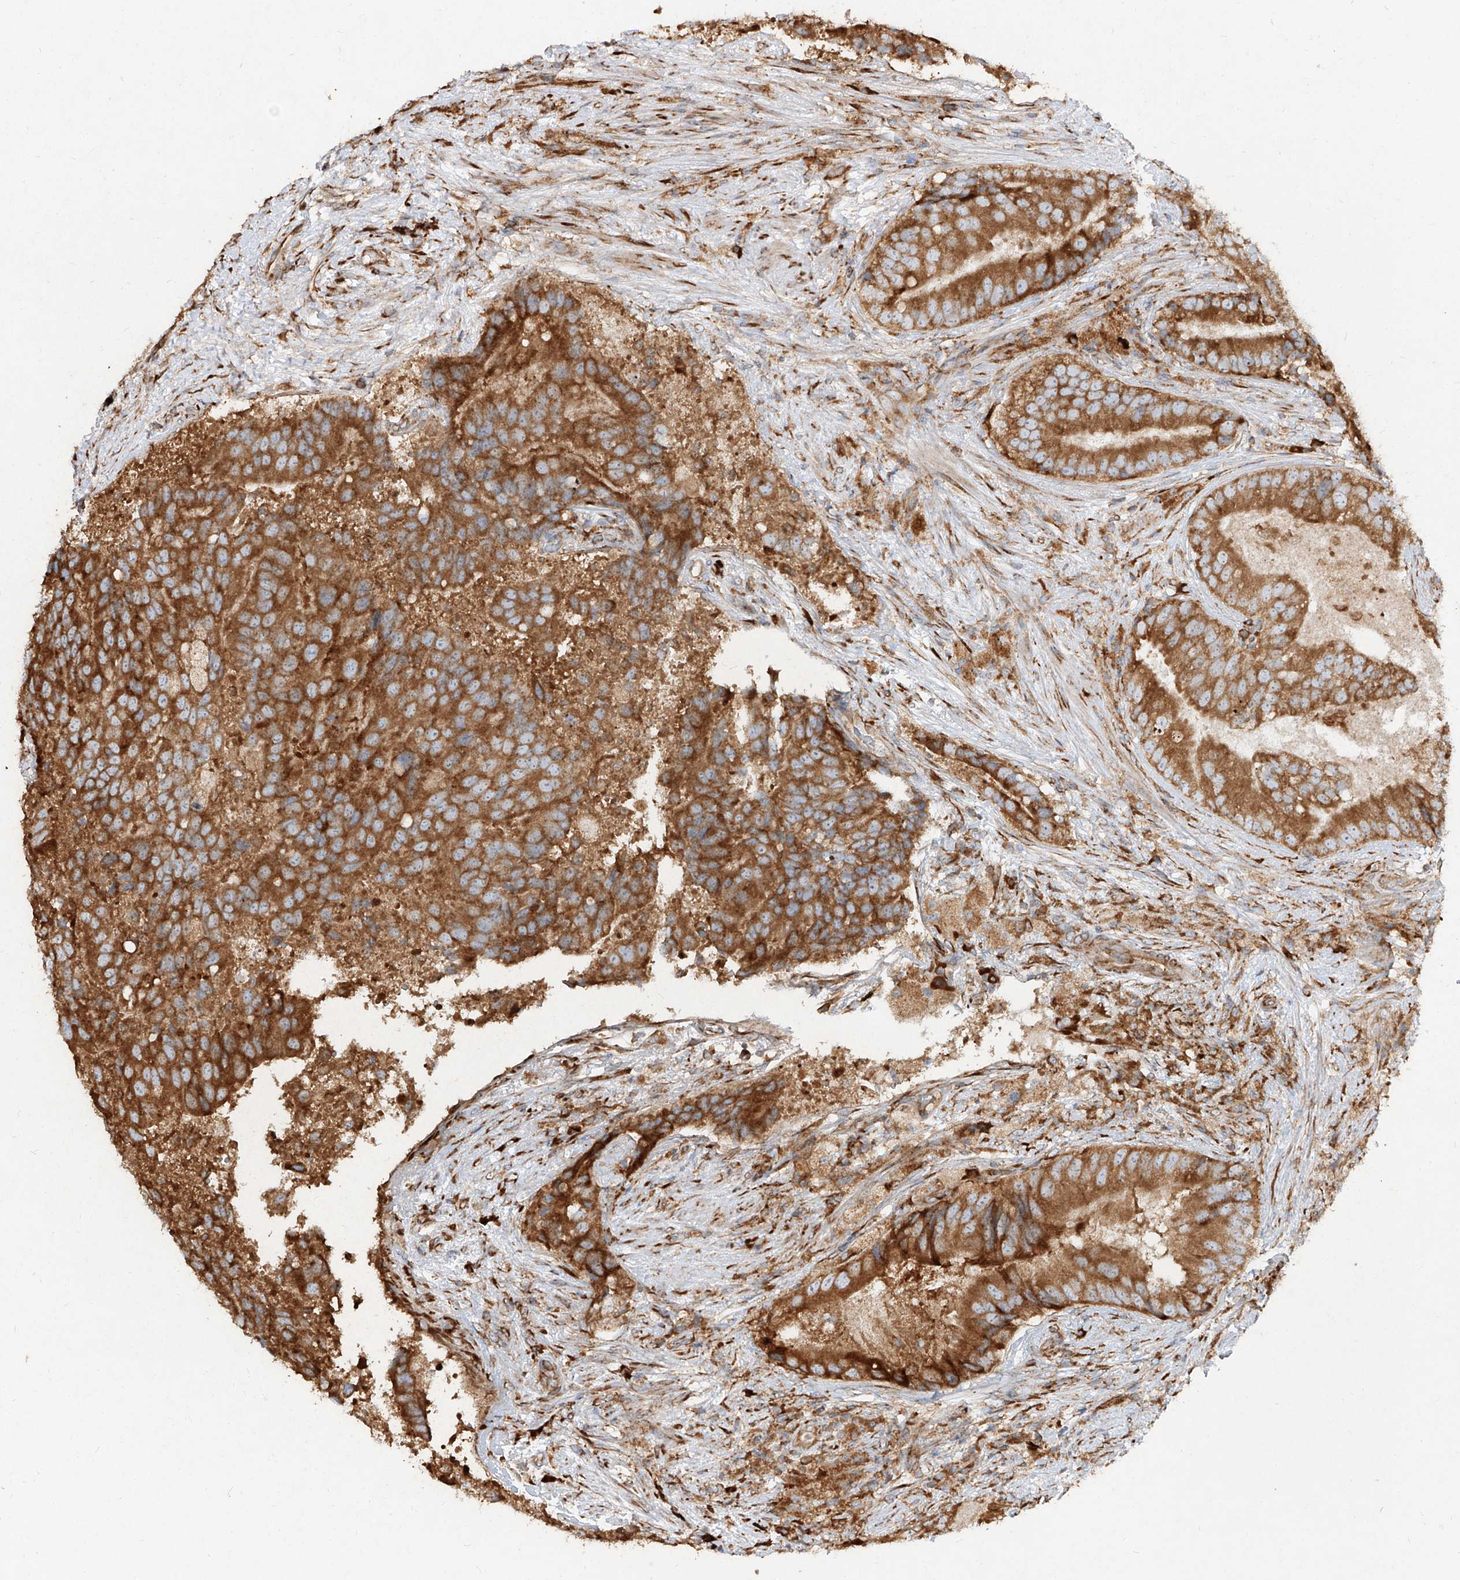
{"staining": {"intensity": "strong", "quantity": ">75%", "location": "cytoplasmic/membranous"}, "tissue": "prostate cancer", "cell_type": "Tumor cells", "image_type": "cancer", "snomed": [{"axis": "morphology", "description": "Adenocarcinoma, High grade"}, {"axis": "topography", "description": "Prostate"}], "caption": "Strong cytoplasmic/membranous protein expression is seen in approximately >75% of tumor cells in prostate cancer (high-grade adenocarcinoma).", "gene": "RPS25", "patient": {"sex": "male", "age": 70}}